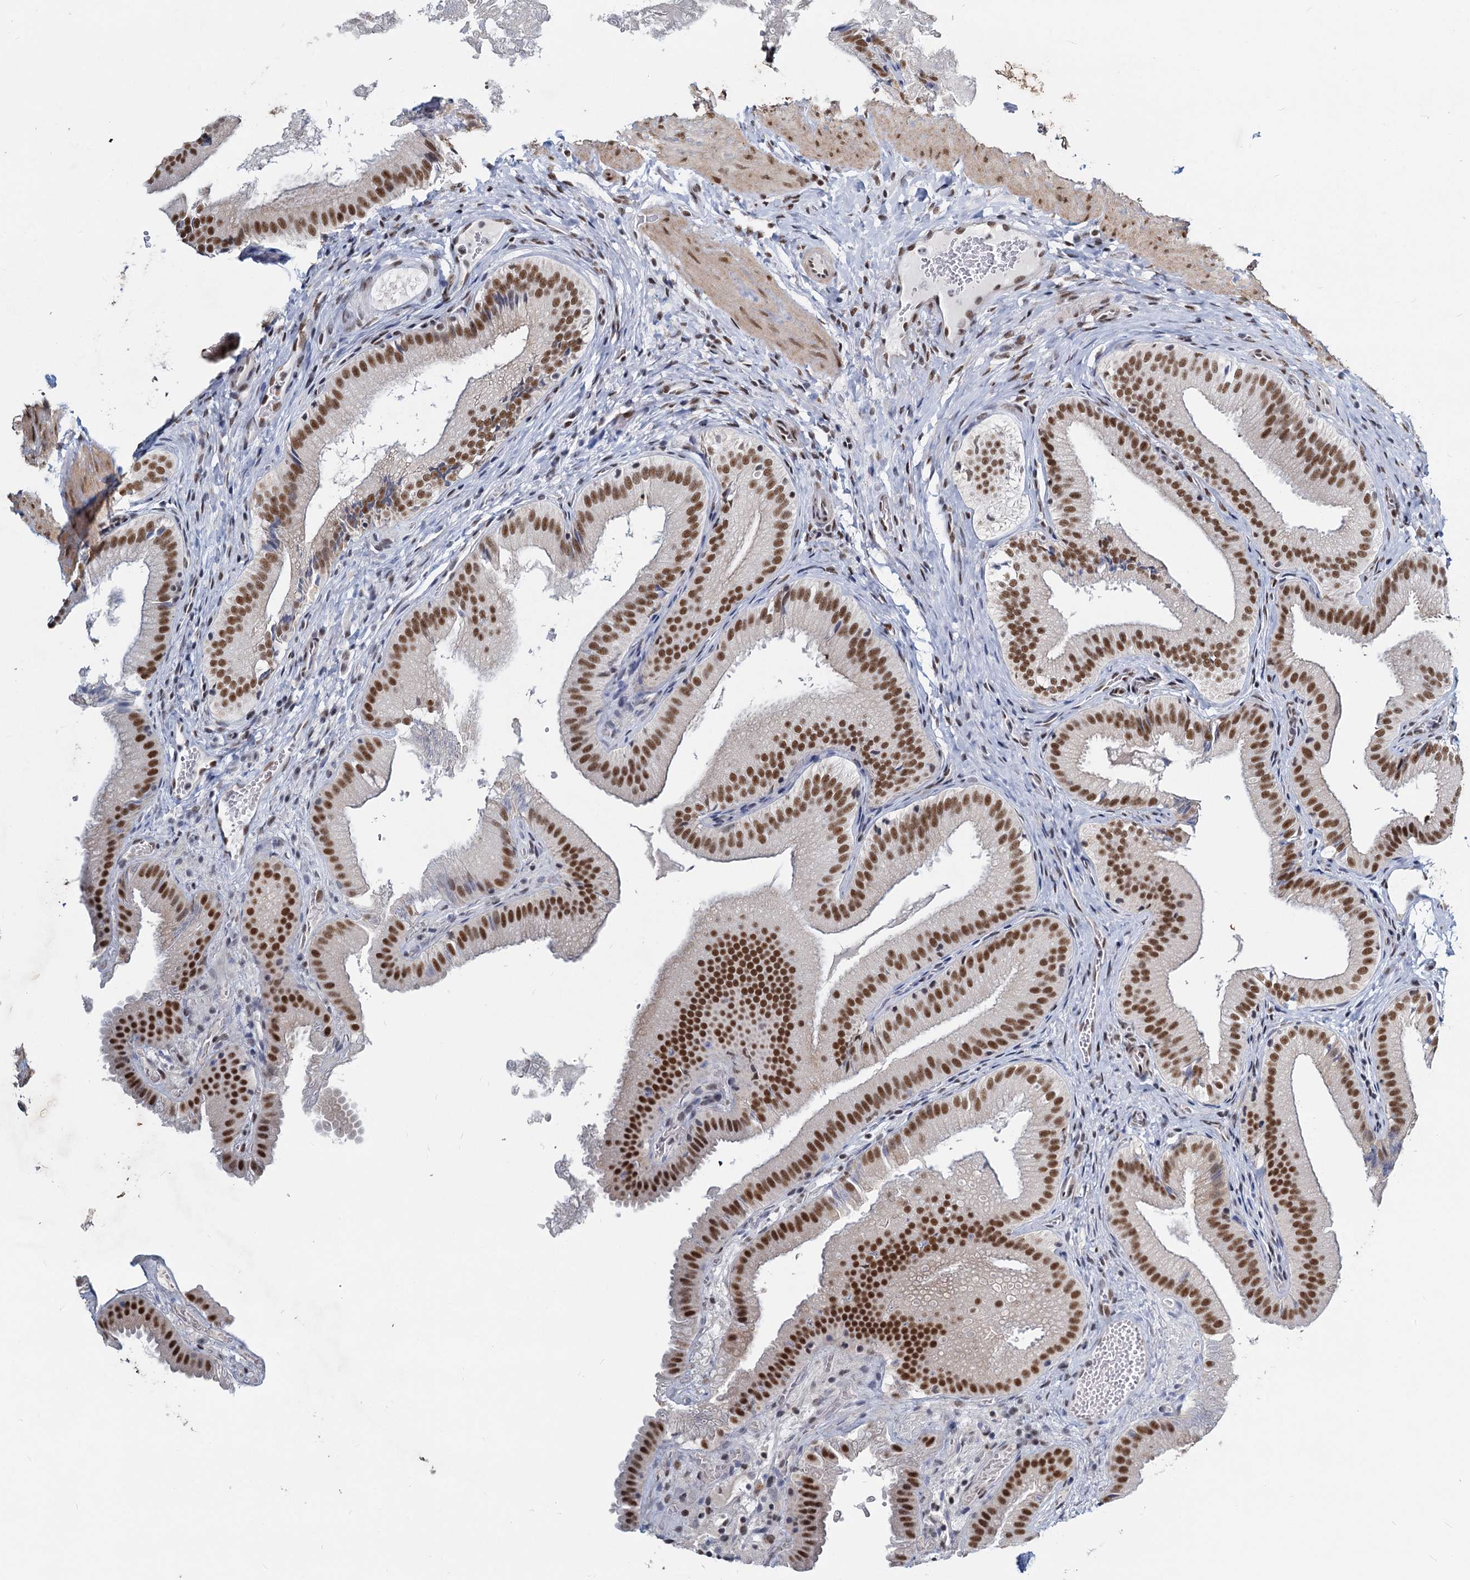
{"staining": {"intensity": "moderate", "quantity": ">75%", "location": "nuclear"}, "tissue": "gallbladder", "cell_type": "Glandular cells", "image_type": "normal", "snomed": [{"axis": "morphology", "description": "Normal tissue, NOS"}, {"axis": "topography", "description": "Gallbladder"}], "caption": "Immunohistochemistry (IHC) (DAB) staining of unremarkable human gallbladder exhibits moderate nuclear protein positivity in about >75% of glandular cells. The protein is stained brown, and the nuclei are stained in blue (DAB (3,3'-diaminobenzidine) IHC with brightfield microscopy, high magnification).", "gene": "METTL14", "patient": {"sex": "female", "age": 30}}